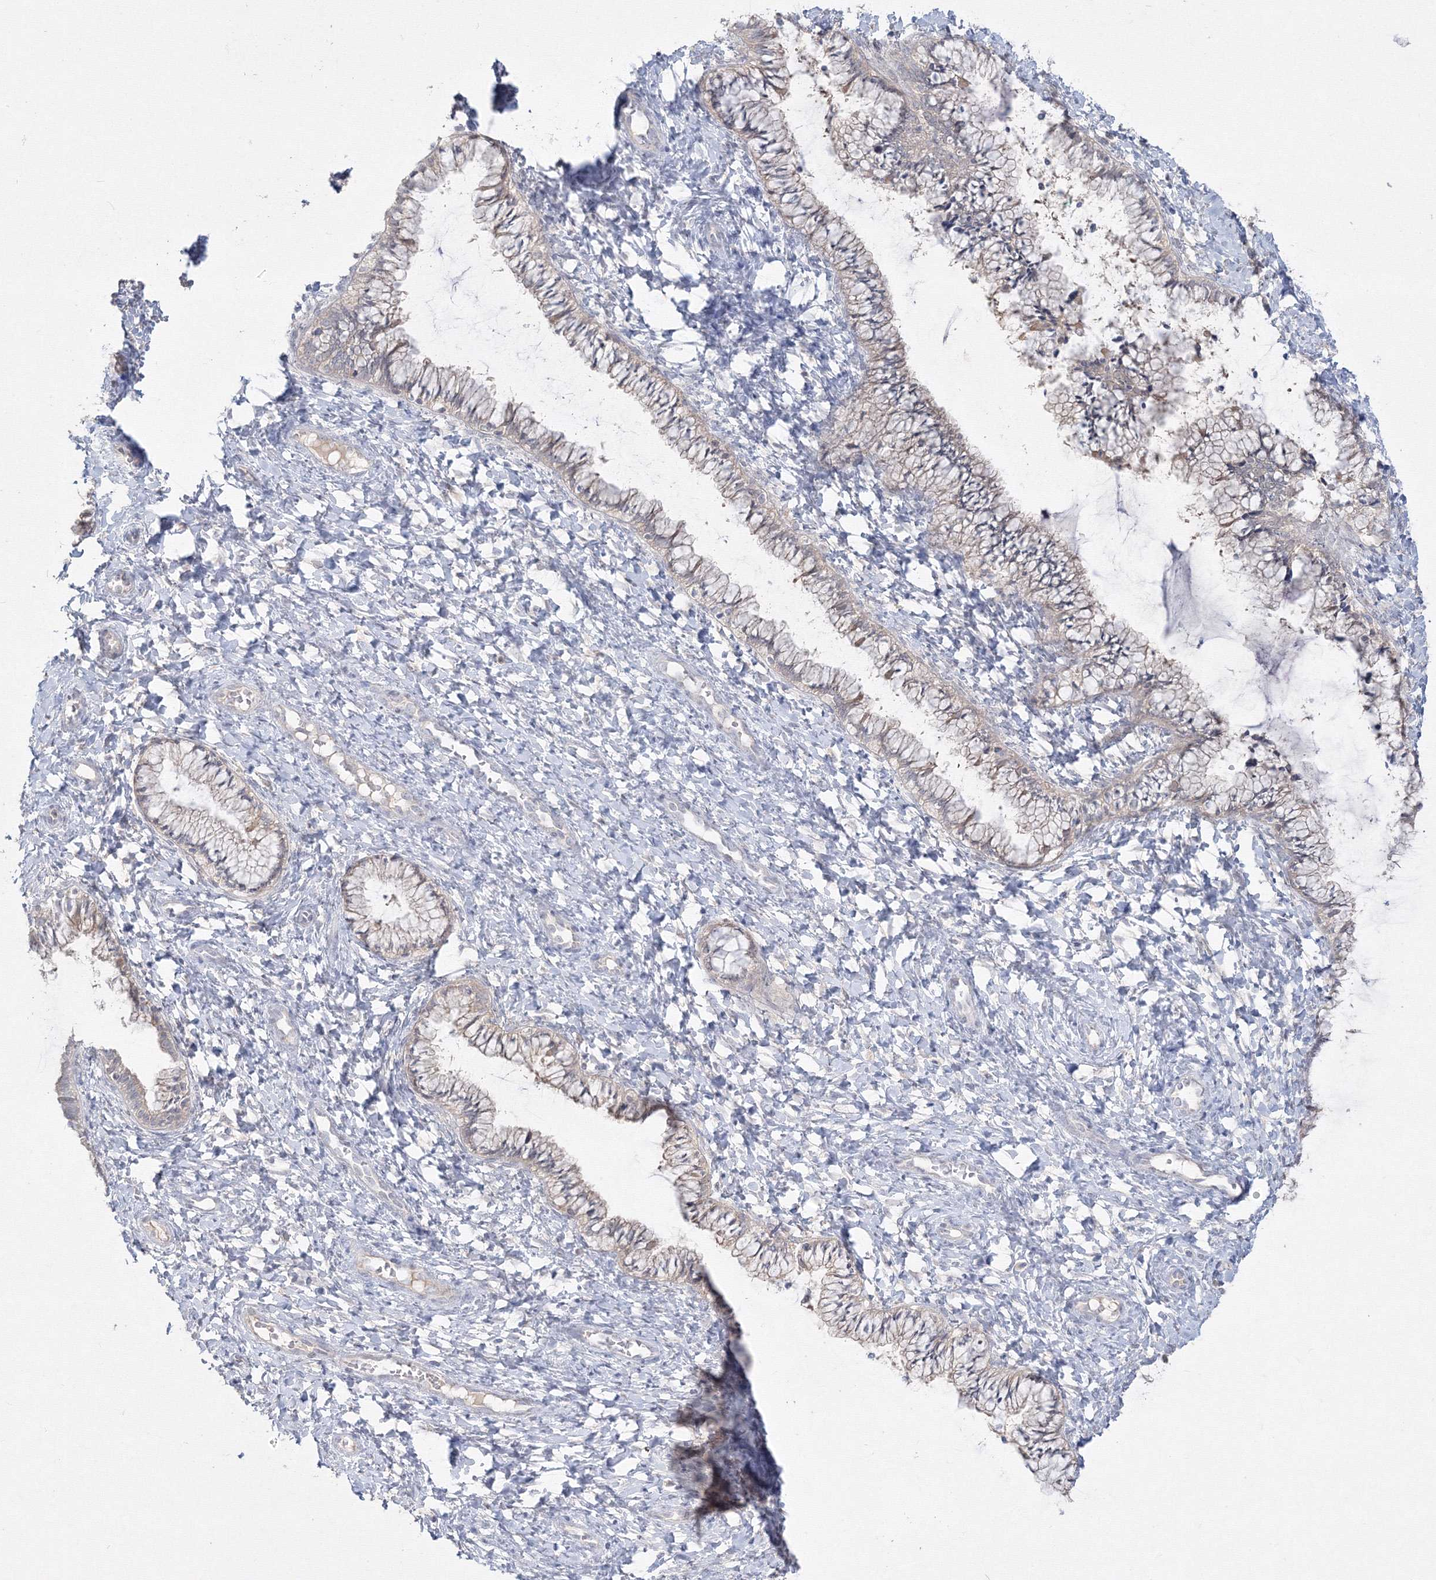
{"staining": {"intensity": "weak", "quantity": "<25%", "location": "cytoplasmic/membranous"}, "tissue": "cervix", "cell_type": "Glandular cells", "image_type": "normal", "snomed": [{"axis": "morphology", "description": "Normal tissue, NOS"}, {"axis": "morphology", "description": "Adenocarcinoma, NOS"}, {"axis": "topography", "description": "Cervix"}], "caption": "This is a image of IHC staining of benign cervix, which shows no staining in glandular cells. The staining is performed using DAB (3,3'-diaminobenzidine) brown chromogen with nuclei counter-stained in using hematoxylin.", "gene": "FBXL8", "patient": {"sex": "female", "age": 29}}